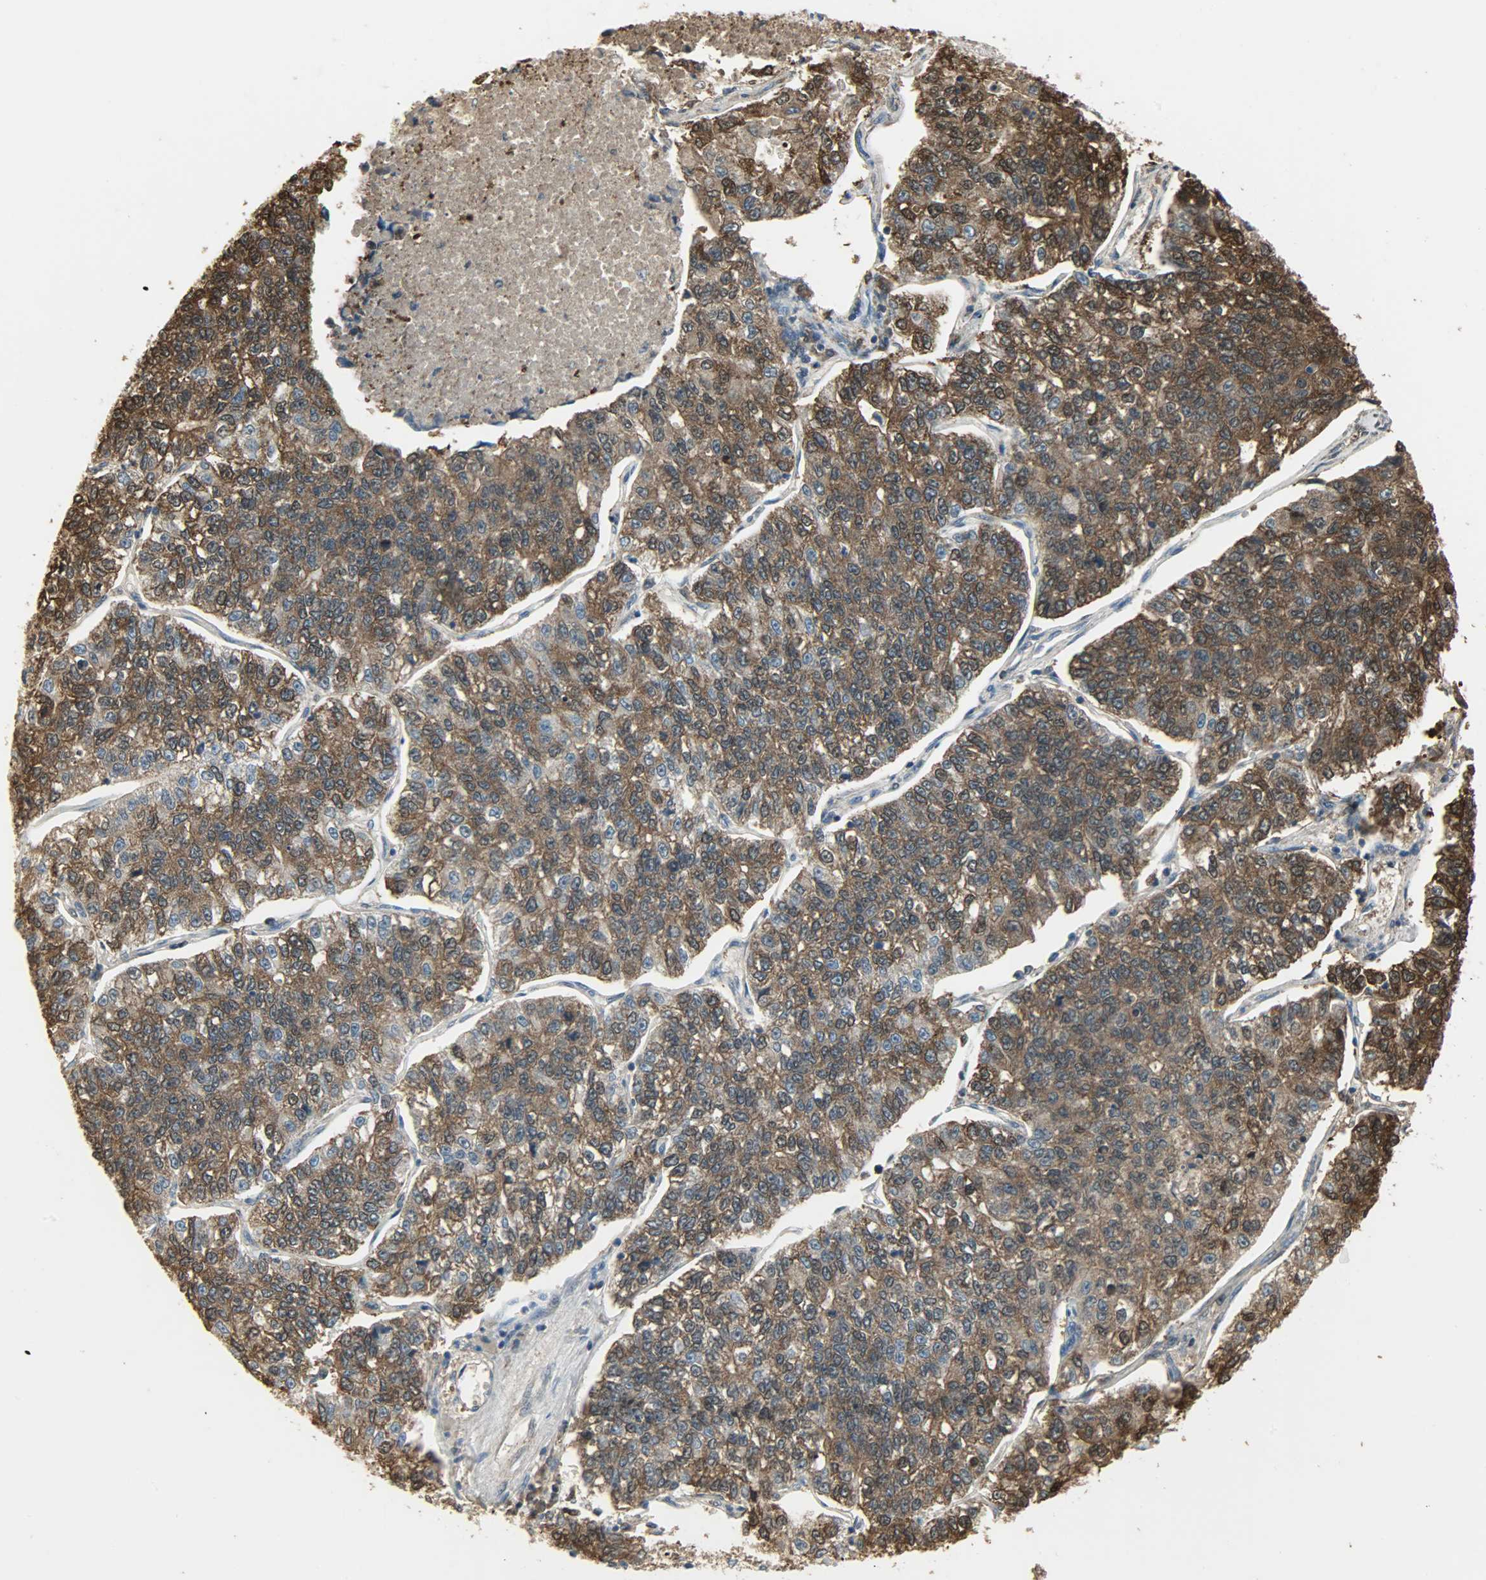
{"staining": {"intensity": "strong", "quantity": ">75%", "location": "cytoplasmic/membranous,nuclear"}, "tissue": "lung cancer", "cell_type": "Tumor cells", "image_type": "cancer", "snomed": [{"axis": "morphology", "description": "Adenocarcinoma, NOS"}, {"axis": "topography", "description": "Lung"}], "caption": "A micrograph of human adenocarcinoma (lung) stained for a protein exhibits strong cytoplasmic/membranous and nuclear brown staining in tumor cells.", "gene": "LDHB", "patient": {"sex": "male", "age": 49}}